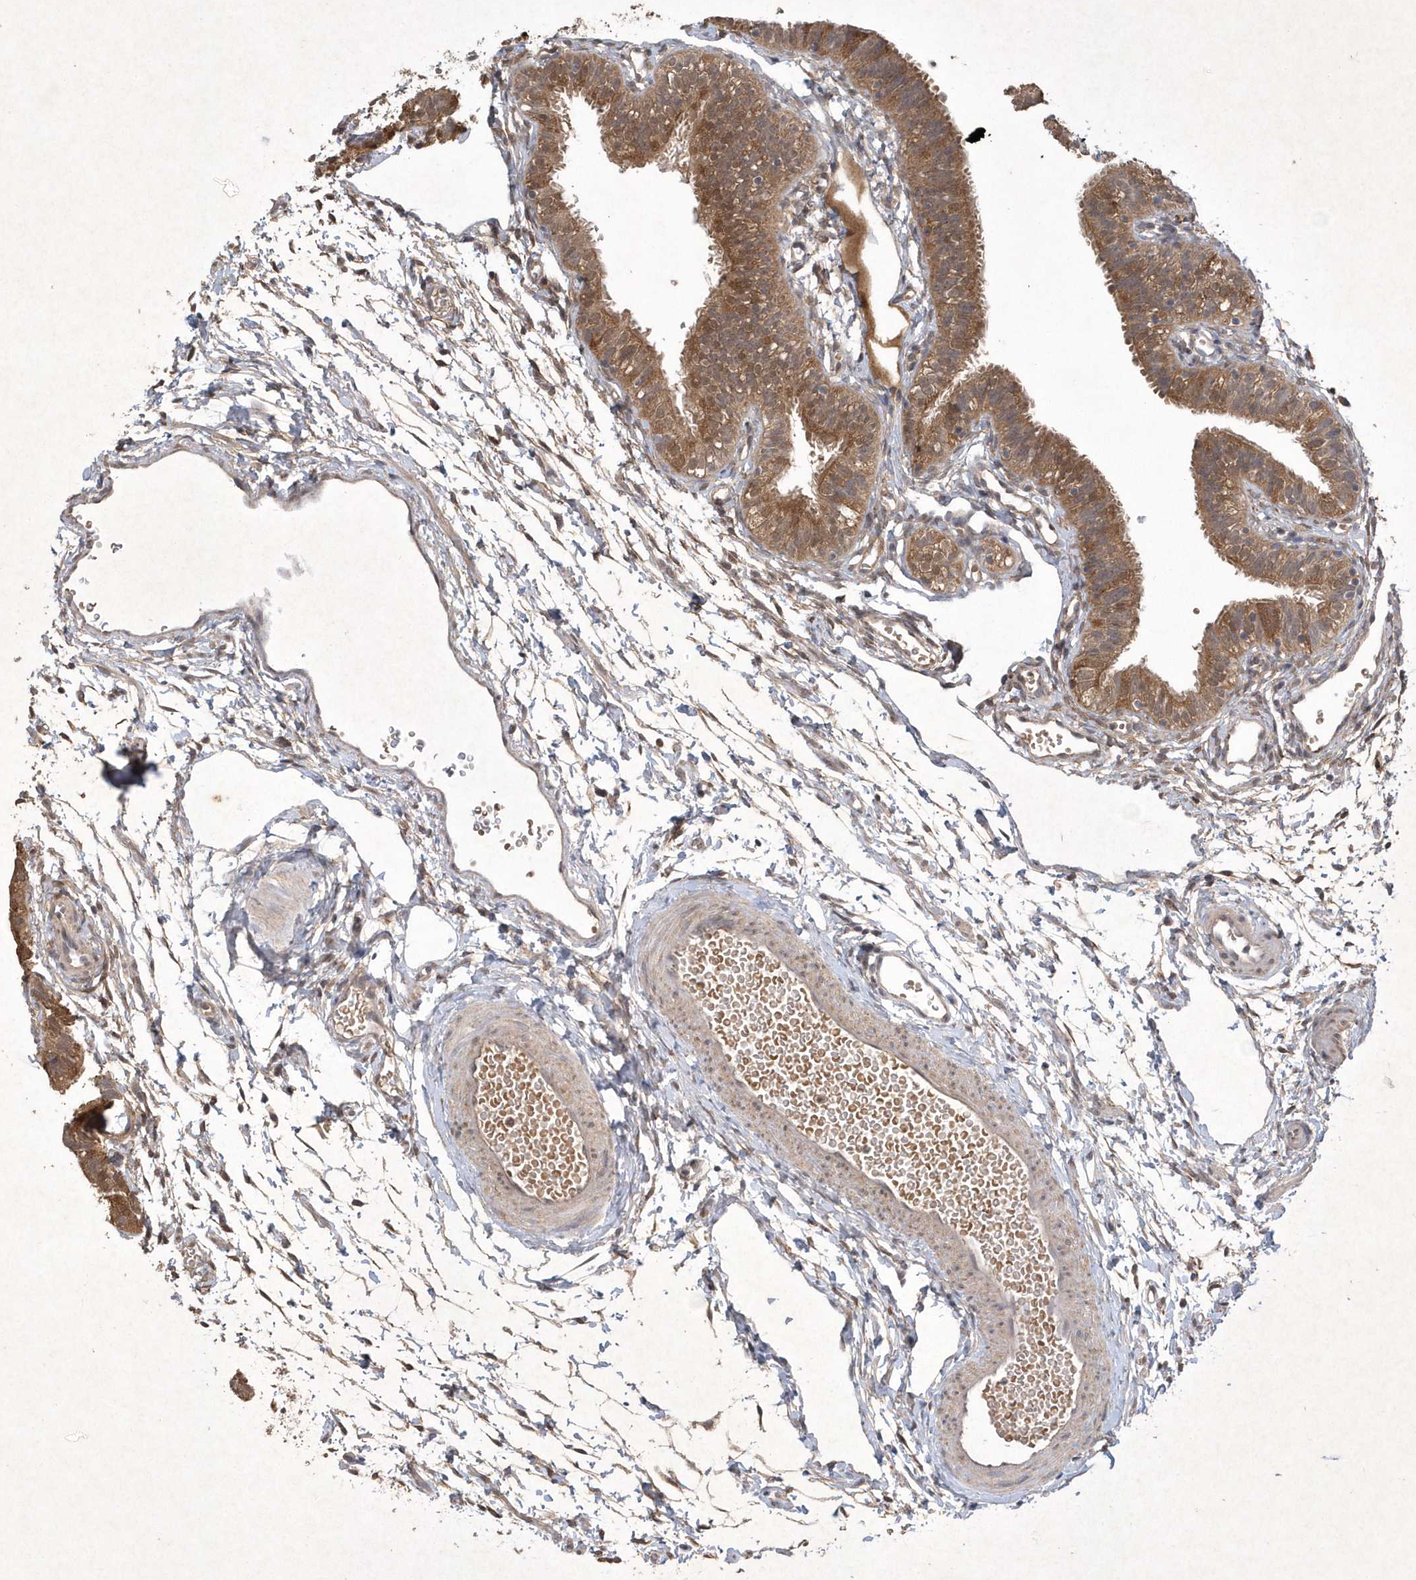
{"staining": {"intensity": "moderate", "quantity": ">75%", "location": "cytoplasmic/membranous"}, "tissue": "fallopian tube", "cell_type": "Glandular cells", "image_type": "normal", "snomed": [{"axis": "morphology", "description": "Normal tissue, NOS"}, {"axis": "topography", "description": "Fallopian tube"}], "caption": "IHC image of normal human fallopian tube stained for a protein (brown), which reveals medium levels of moderate cytoplasmic/membranous staining in about >75% of glandular cells.", "gene": "AKR7A2", "patient": {"sex": "female", "age": 35}}